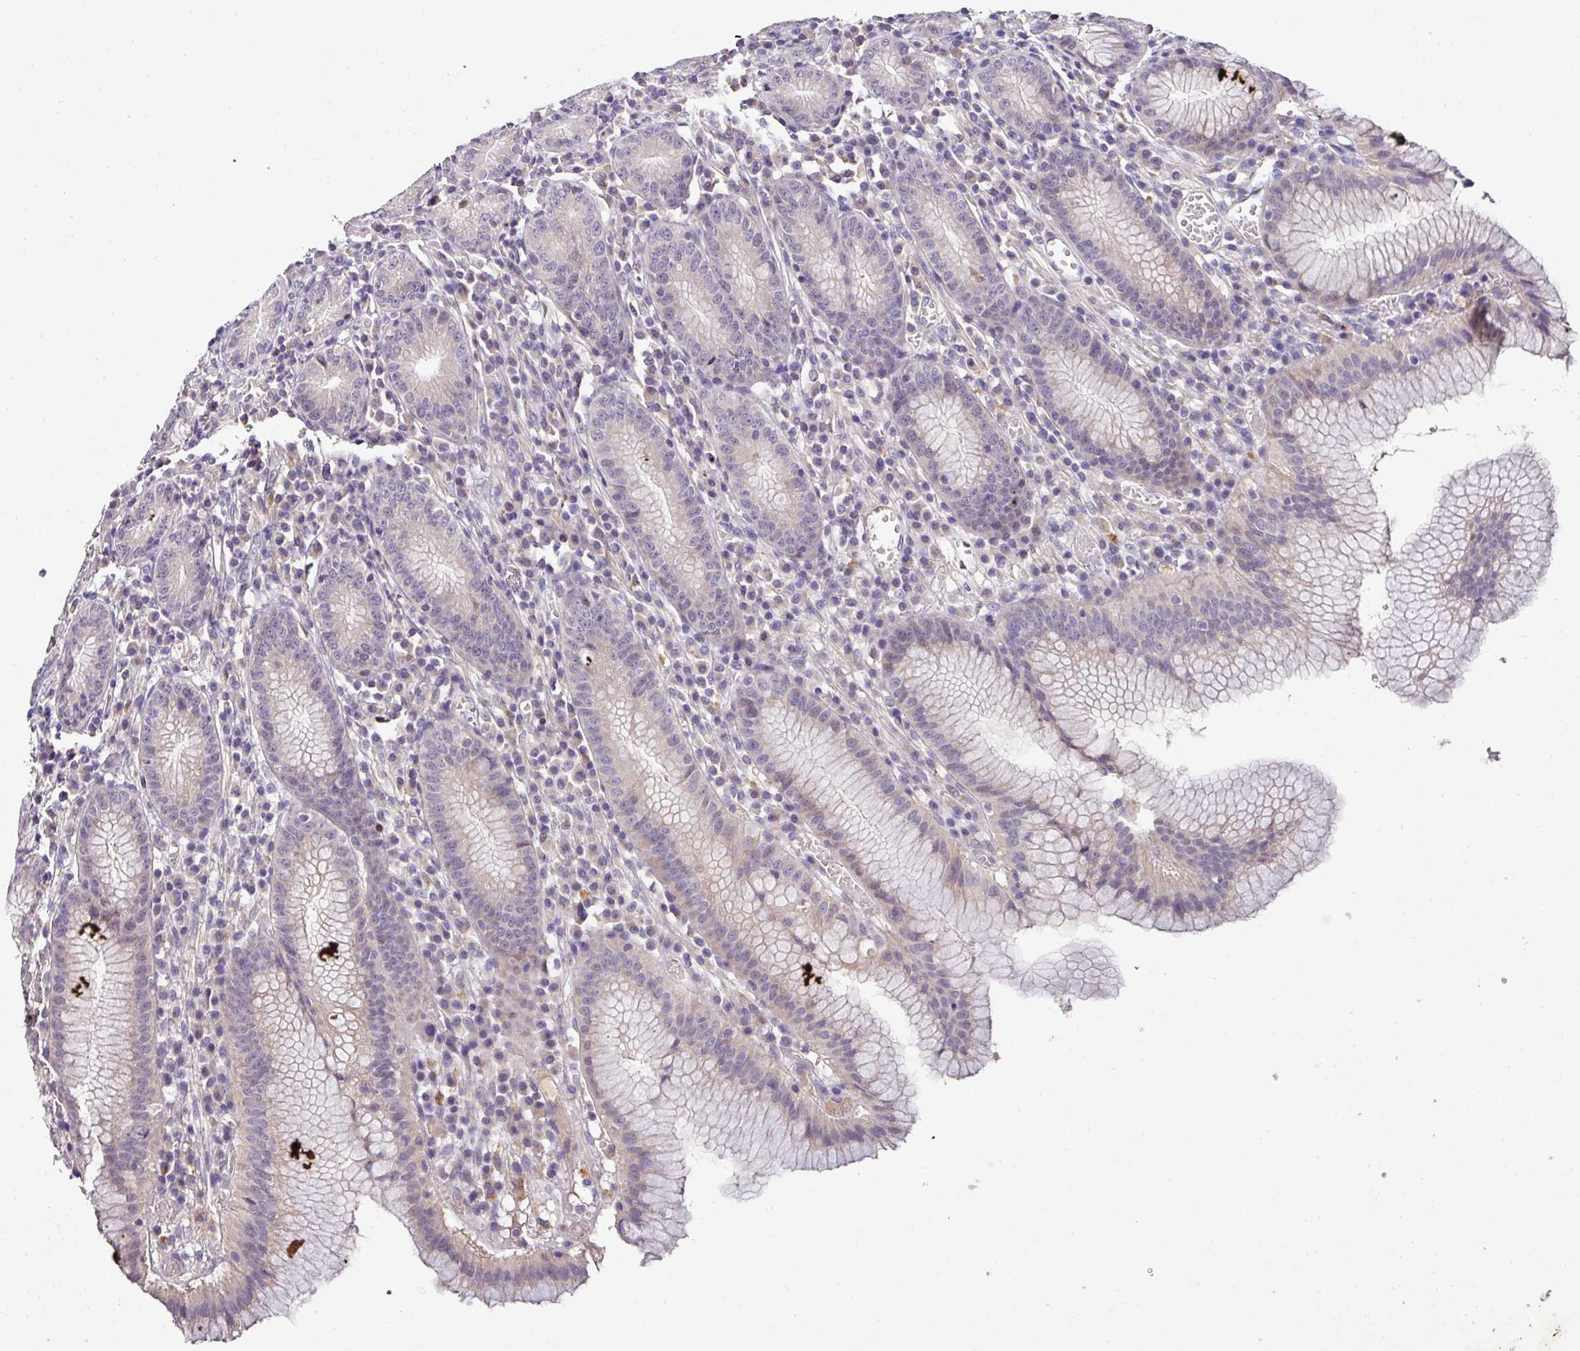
{"staining": {"intensity": "weak", "quantity": ">75%", "location": "cytoplasmic/membranous"}, "tissue": "stomach", "cell_type": "Glandular cells", "image_type": "normal", "snomed": [{"axis": "morphology", "description": "Normal tissue, NOS"}, {"axis": "topography", "description": "Stomach"}], "caption": "Weak cytoplasmic/membranous staining is present in about >75% of glandular cells in benign stomach. (Brightfield microscopy of DAB IHC at high magnification).", "gene": "AEBP2", "patient": {"sex": "male", "age": 55}}